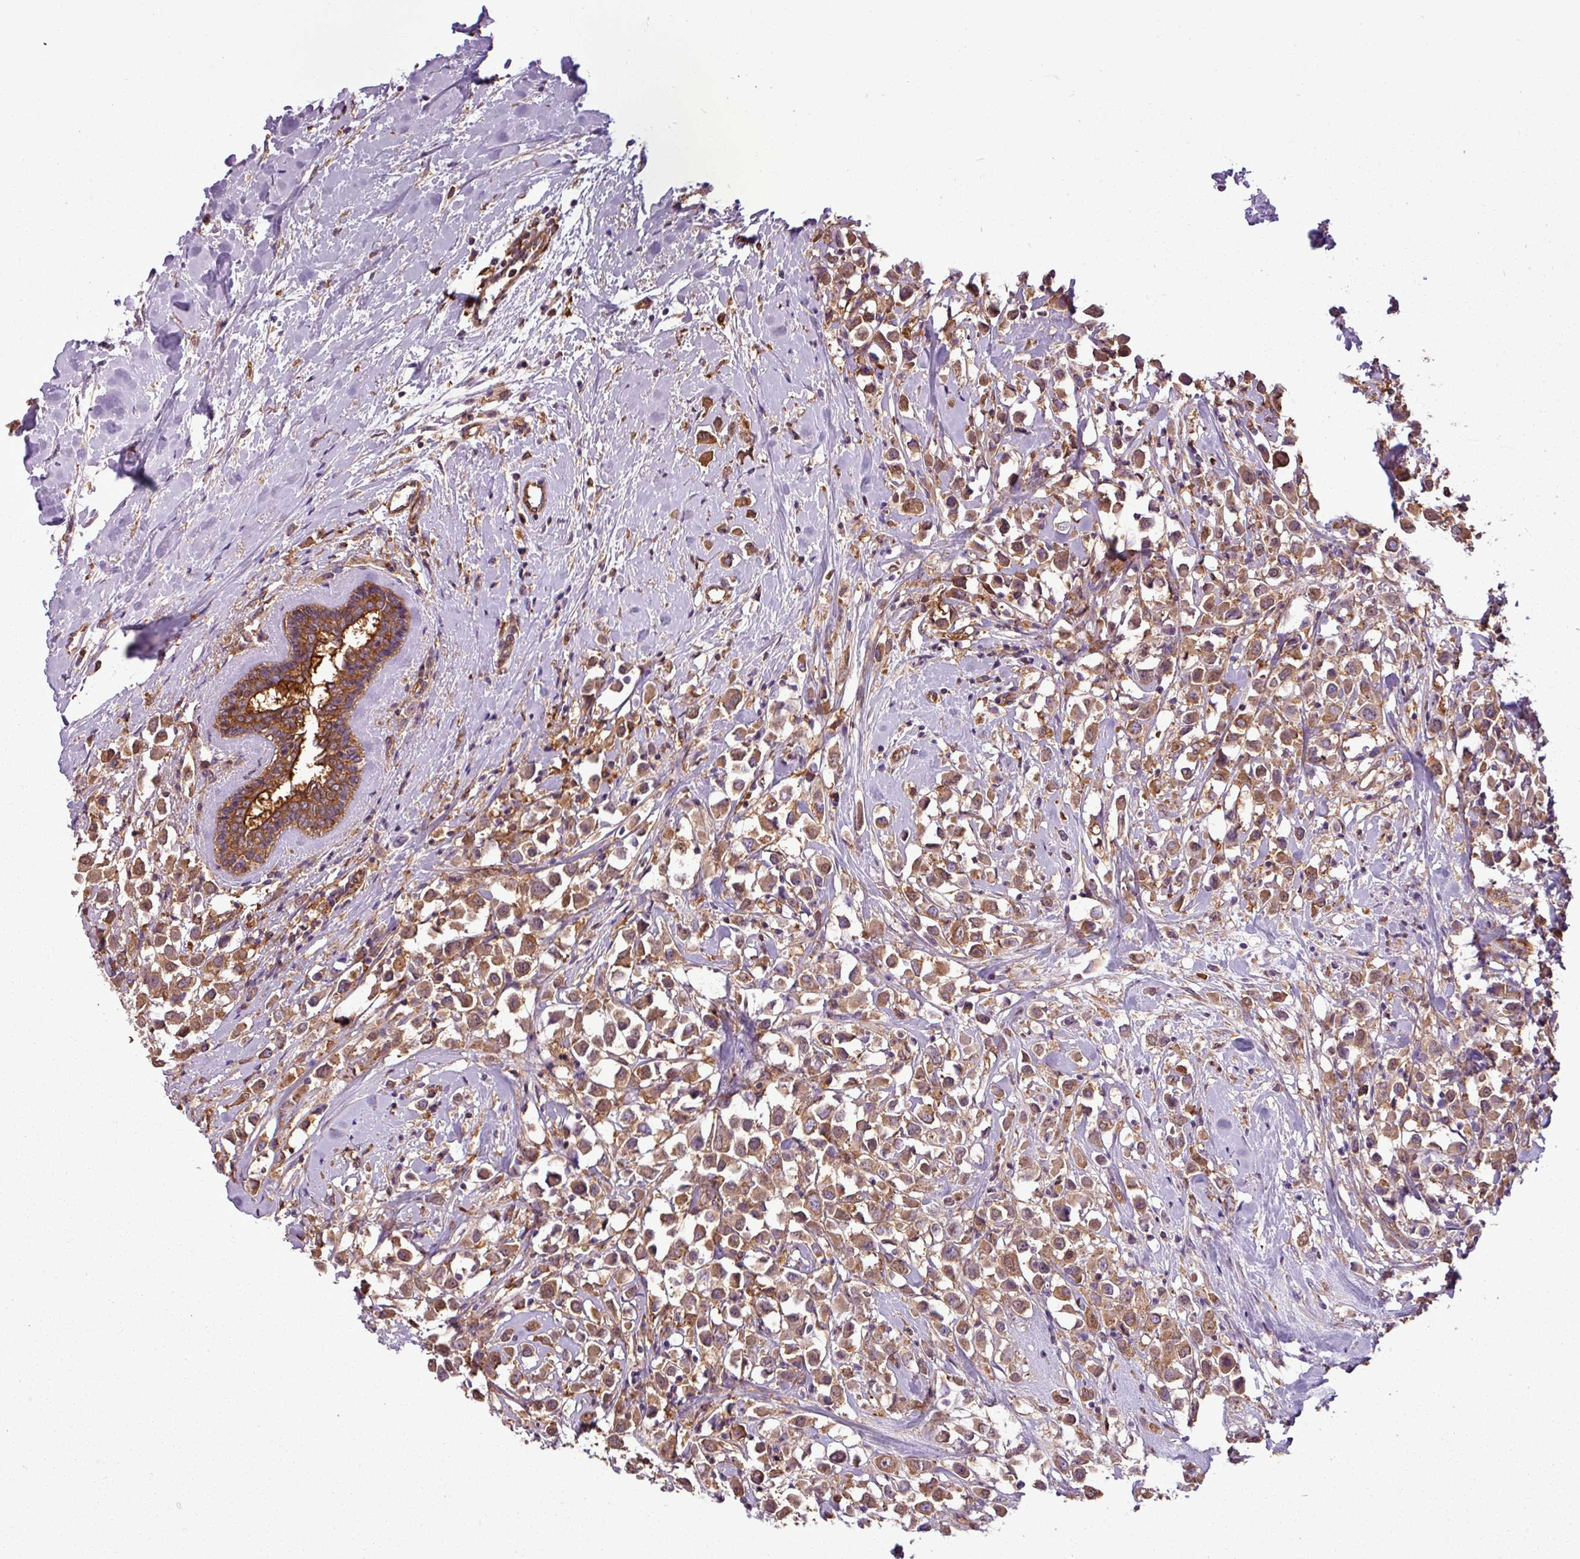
{"staining": {"intensity": "moderate", "quantity": ">75%", "location": "cytoplasmic/membranous"}, "tissue": "breast cancer", "cell_type": "Tumor cells", "image_type": "cancer", "snomed": [{"axis": "morphology", "description": "Duct carcinoma"}, {"axis": "topography", "description": "Breast"}], "caption": "Breast cancer (intraductal carcinoma) stained for a protein reveals moderate cytoplasmic/membranous positivity in tumor cells.", "gene": "PACSIN2", "patient": {"sex": "female", "age": 87}}